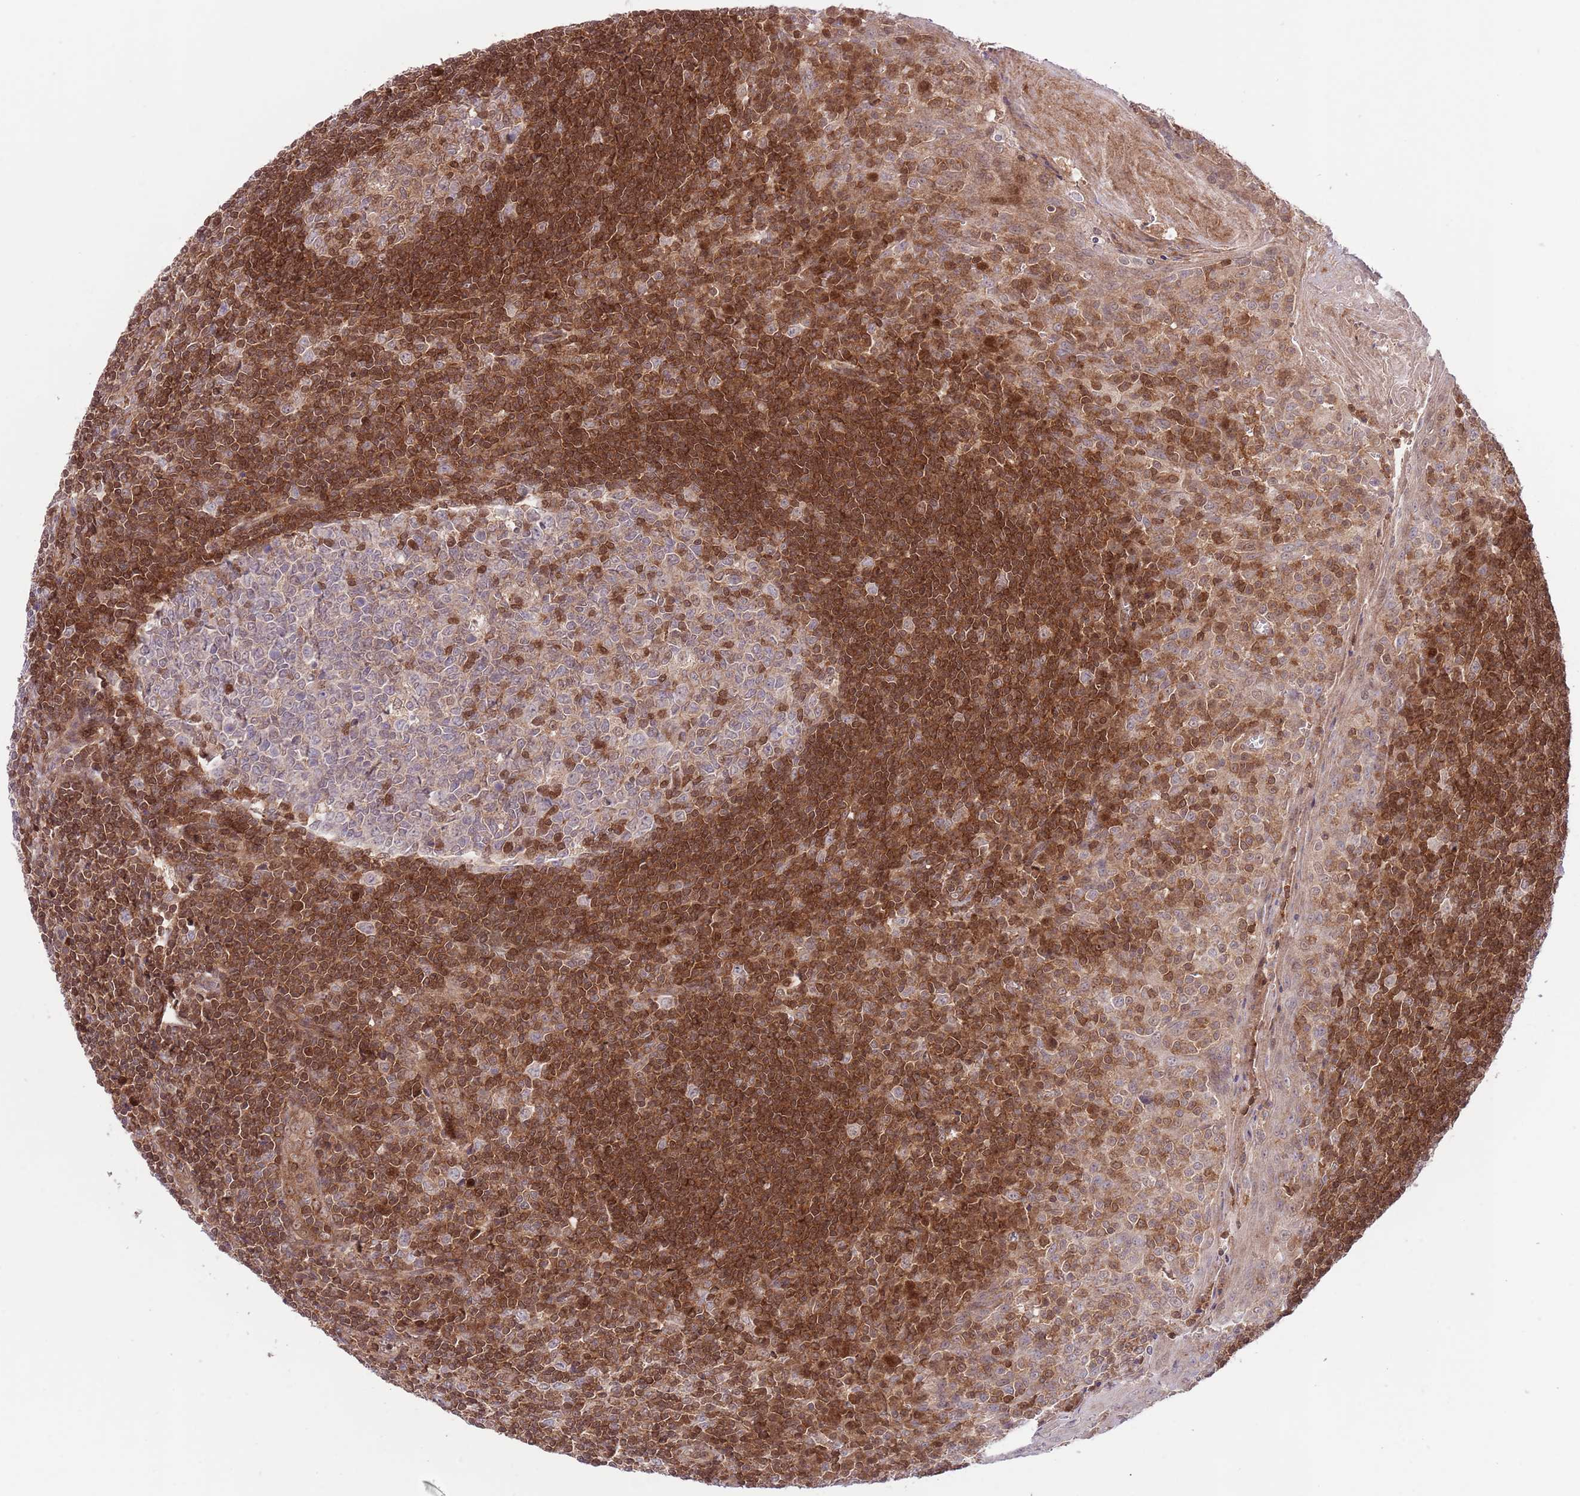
{"staining": {"intensity": "moderate", "quantity": "<25%", "location": "nuclear"}, "tissue": "tonsil", "cell_type": "Germinal center cells", "image_type": "normal", "snomed": [{"axis": "morphology", "description": "Normal tissue, NOS"}, {"axis": "topography", "description": "Tonsil"}], "caption": "Immunohistochemistry image of normal tonsil: human tonsil stained using immunohistochemistry (IHC) reveals low levels of moderate protein expression localized specifically in the nuclear of germinal center cells, appearing as a nuclear brown color.", "gene": "HDHD2", "patient": {"sex": "male", "age": 27}}